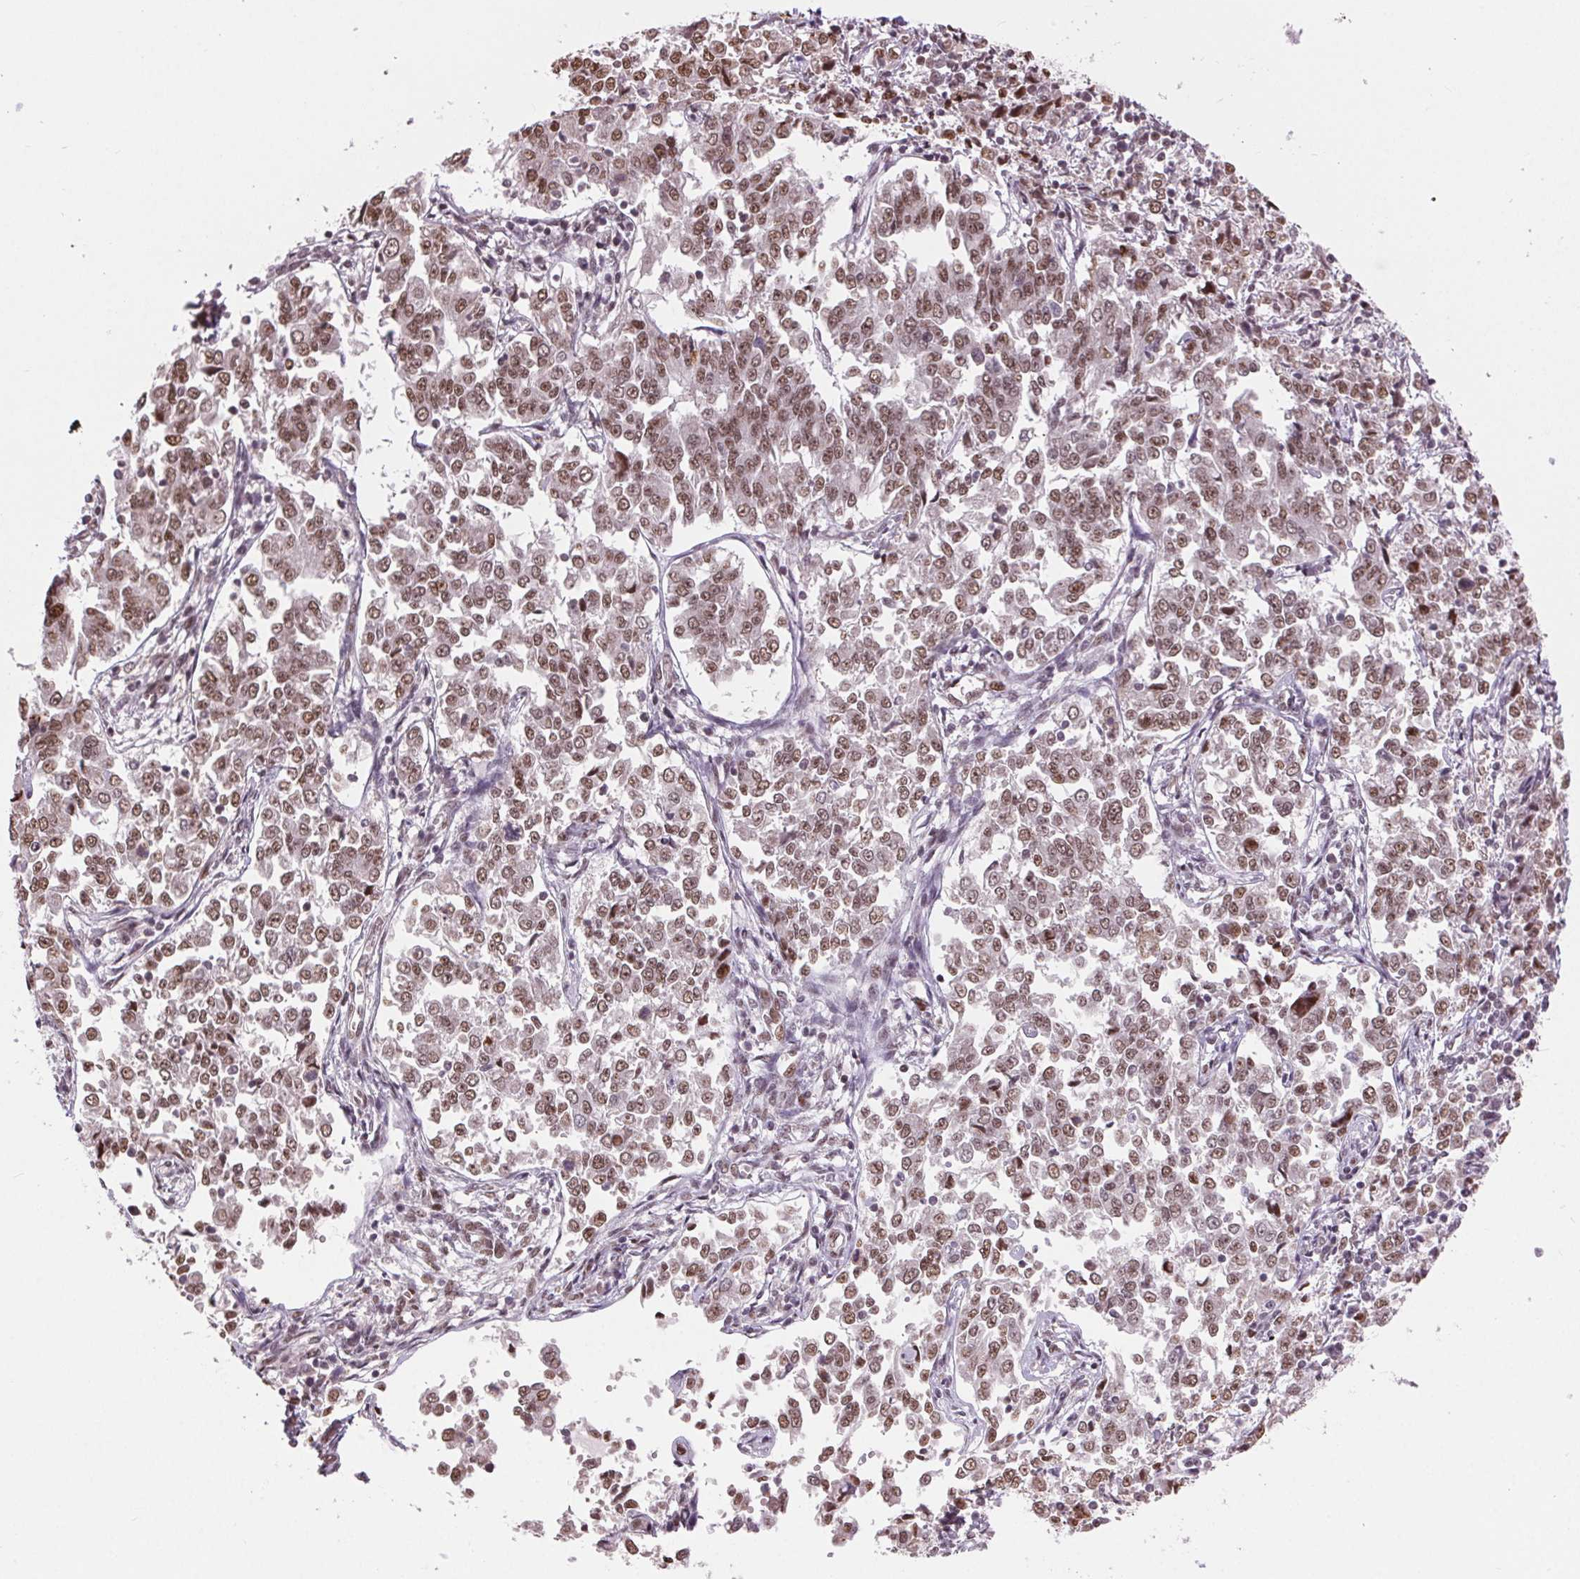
{"staining": {"intensity": "moderate", "quantity": ">75%", "location": "nuclear"}, "tissue": "endometrial cancer", "cell_type": "Tumor cells", "image_type": "cancer", "snomed": [{"axis": "morphology", "description": "Adenocarcinoma, NOS"}, {"axis": "topography", "description": "Endometrium"}], "caption": "Moderate nuclear positivity is present in approximately >75% of tumor cells in endometrial cancer (adenocarcinoma). (Stains: DAB (3,3'-diaminobenzidine) in brown, nuclei in blue, Microscopy: brightfield microscopy at high magnification).", "gene": "RAD23A", "patient": {"sex": "female", "age": 43}}